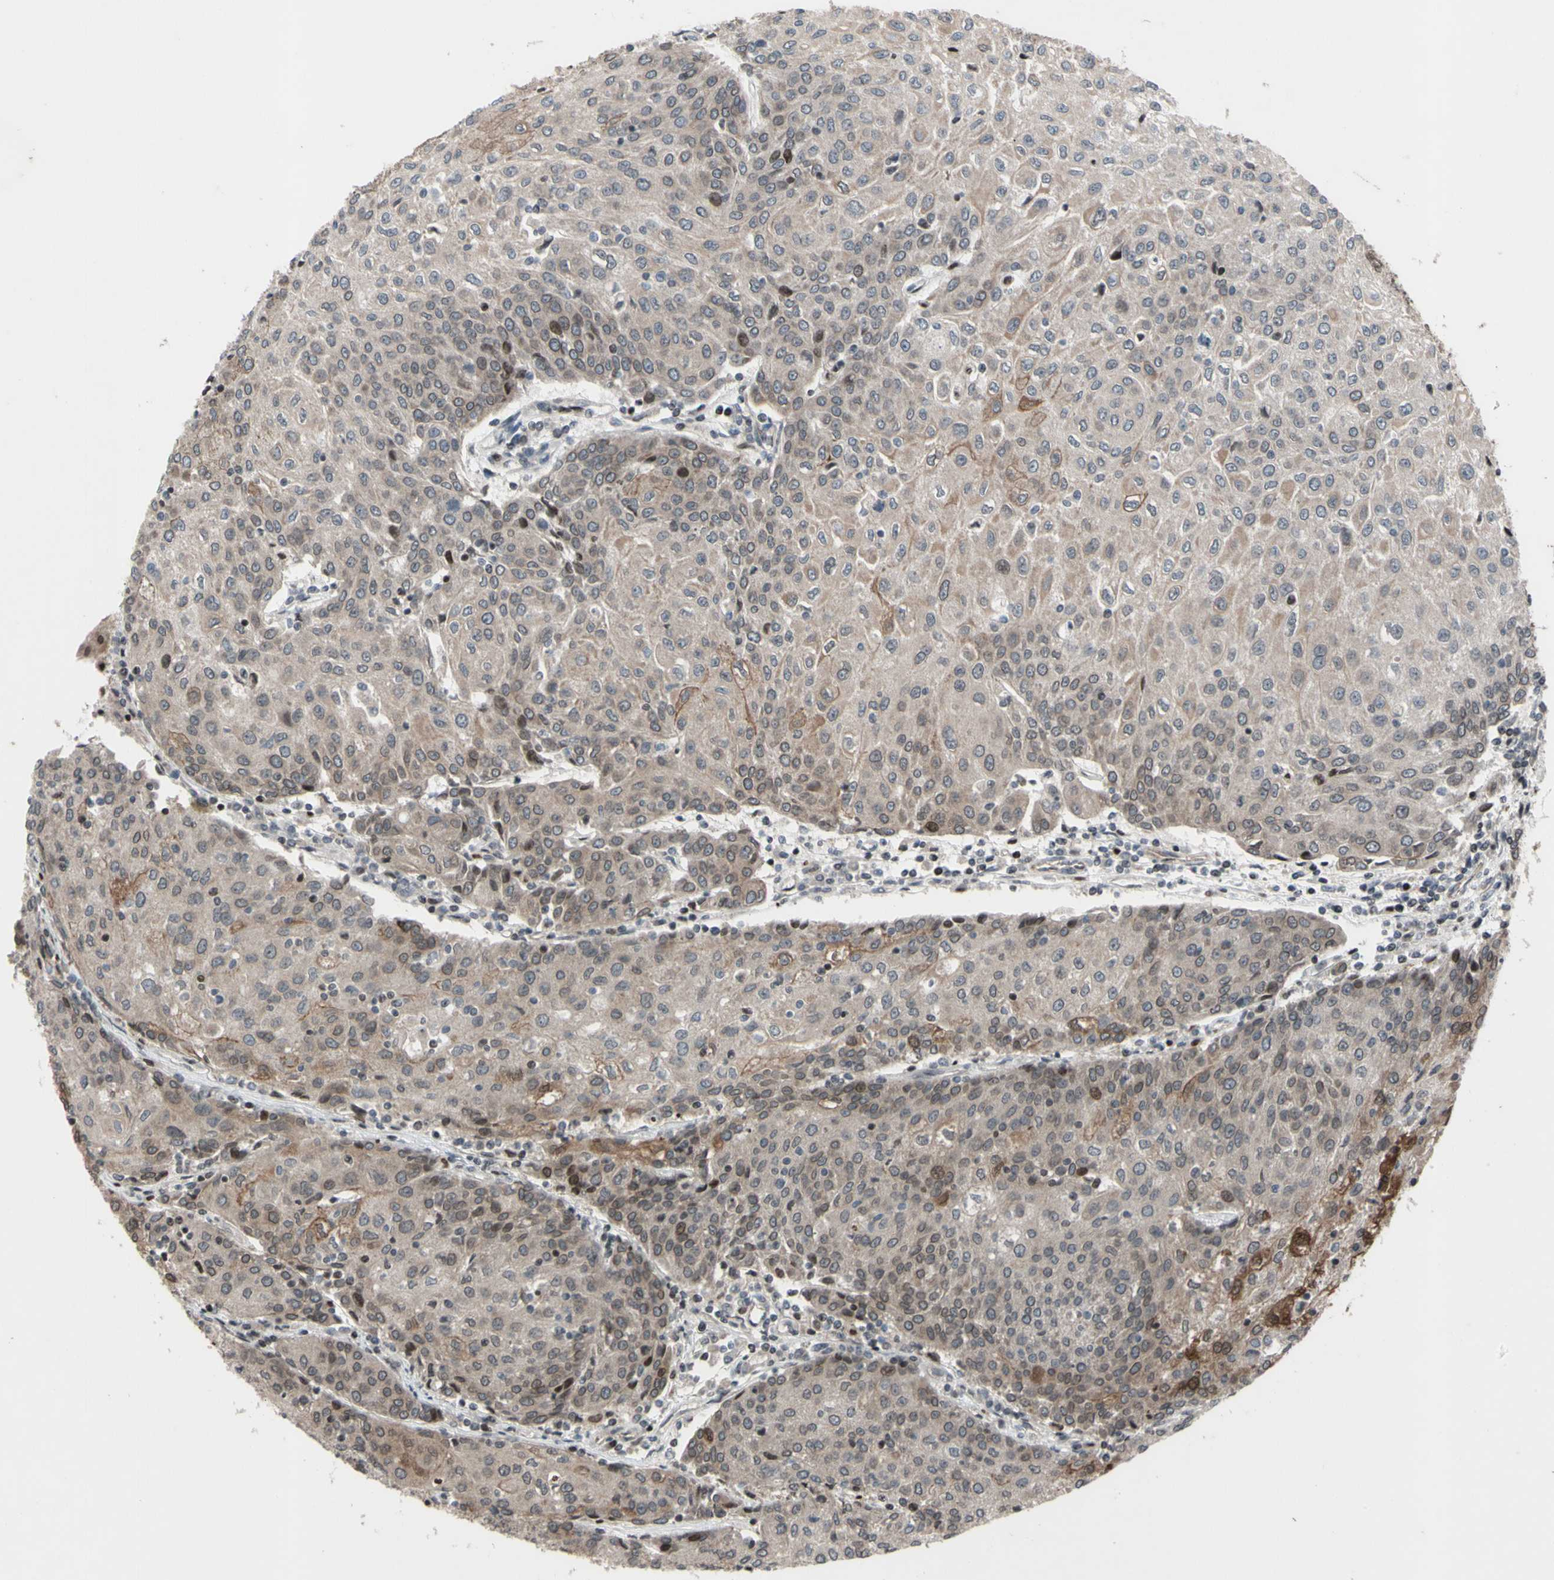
{"staining": {"intensity": "weak", "quantity": ">75%", "location": "cytoplasmic/membranous"}, "tissue": "urothelial cancer", "cell_type": "Tumor cells", "image_type": "cancer", "snomed": [{"axis": "morphology", "description": "Urothelial carcinoma, High grade"}, {"axis": "topography", "description": "Urinary bladder"}], "caption": "A photomicrograph of human urothelial carcinoma (high-grade) stained for a protein exhibits weak cytoplasmic/membranous brown staining in tumor cells.", "gene": "XPO1", "patient": {"sex": "female", "age": 85}}